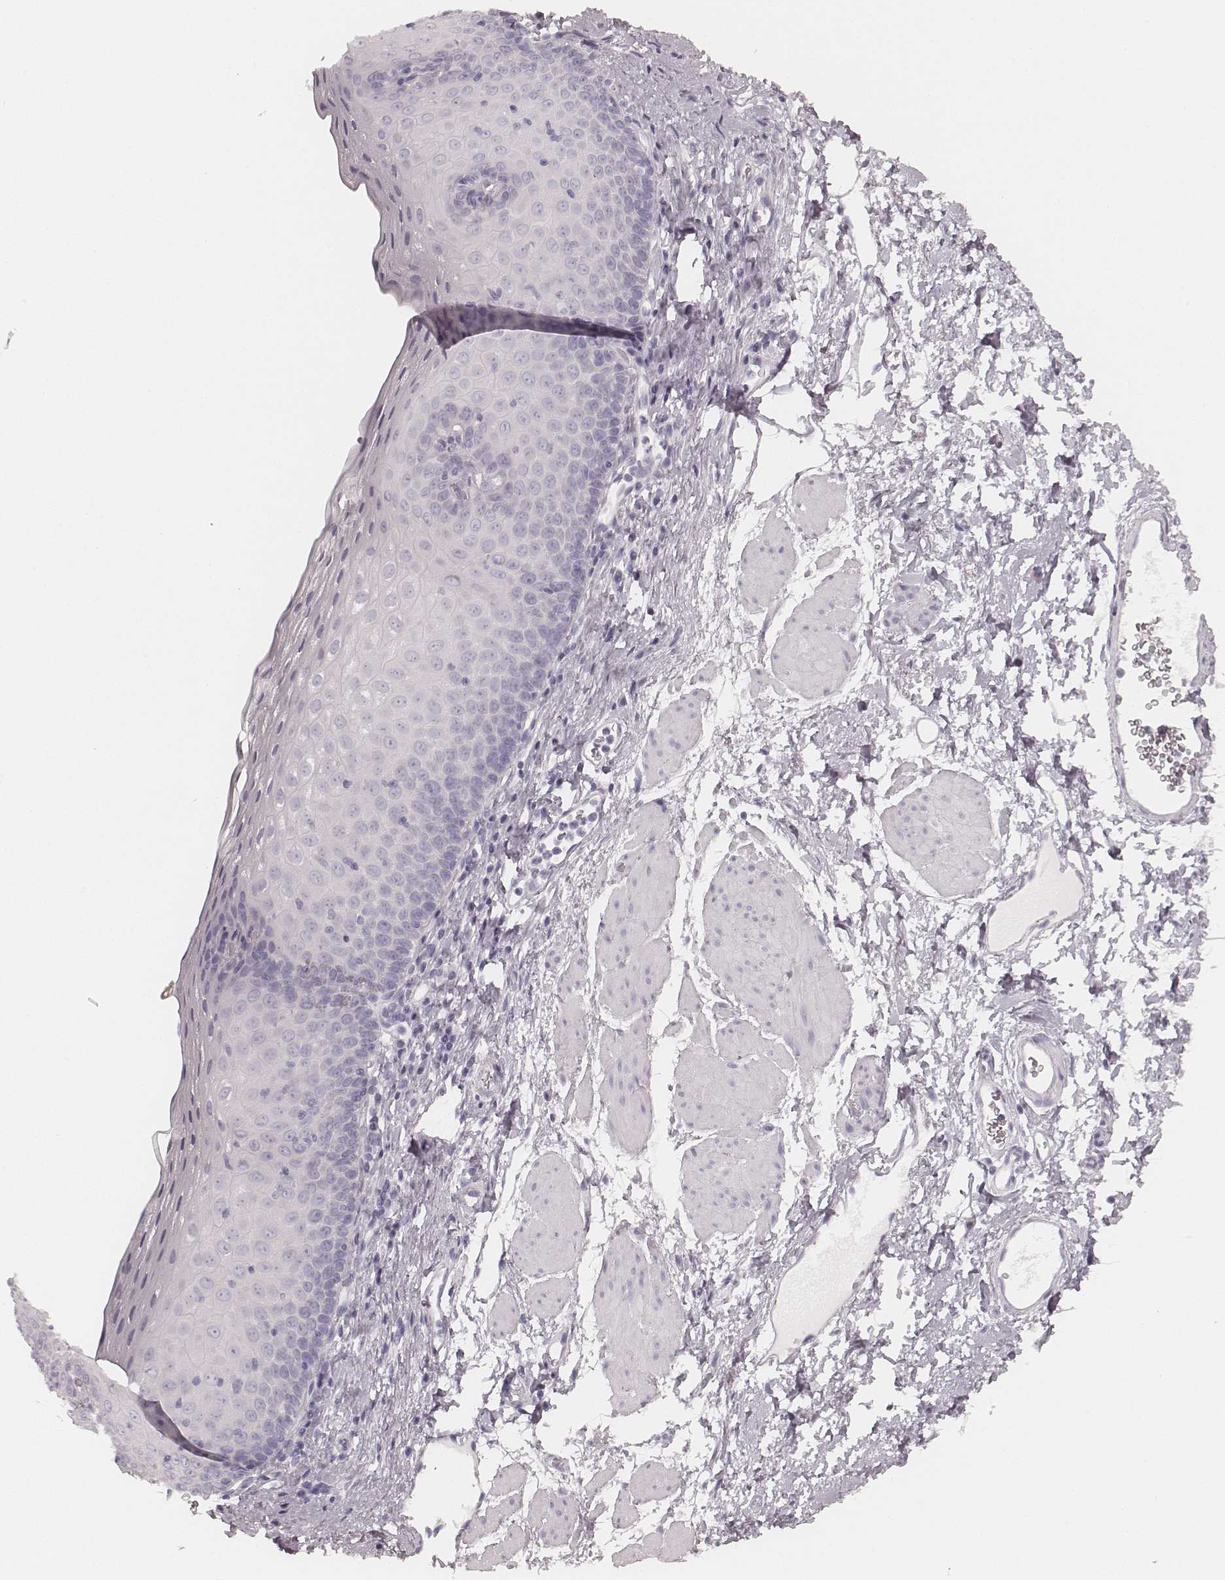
{"staining": {"intensity": "negative", "quantity": "none", "location": "none"}, "tissue": "esophagus", "cell_type": "Squamous epithelial cells", "image_type": "normal", "snomed": [{"axis": "morphology", "description": "Normal tissue, NOS"}, {"axis": "topography", "description": "Esophagus"}], "caption": "A high-resolution histopathology image shows immunohistochemistry staining of normal esophagus, which exhibits no significant positivity in squamous epithelial cells. (Brightfield microscopy of DAB immunohistochemistry at high magnification).", "gene": "KRT72", "patient": {"sex": "female", "age": 64}}